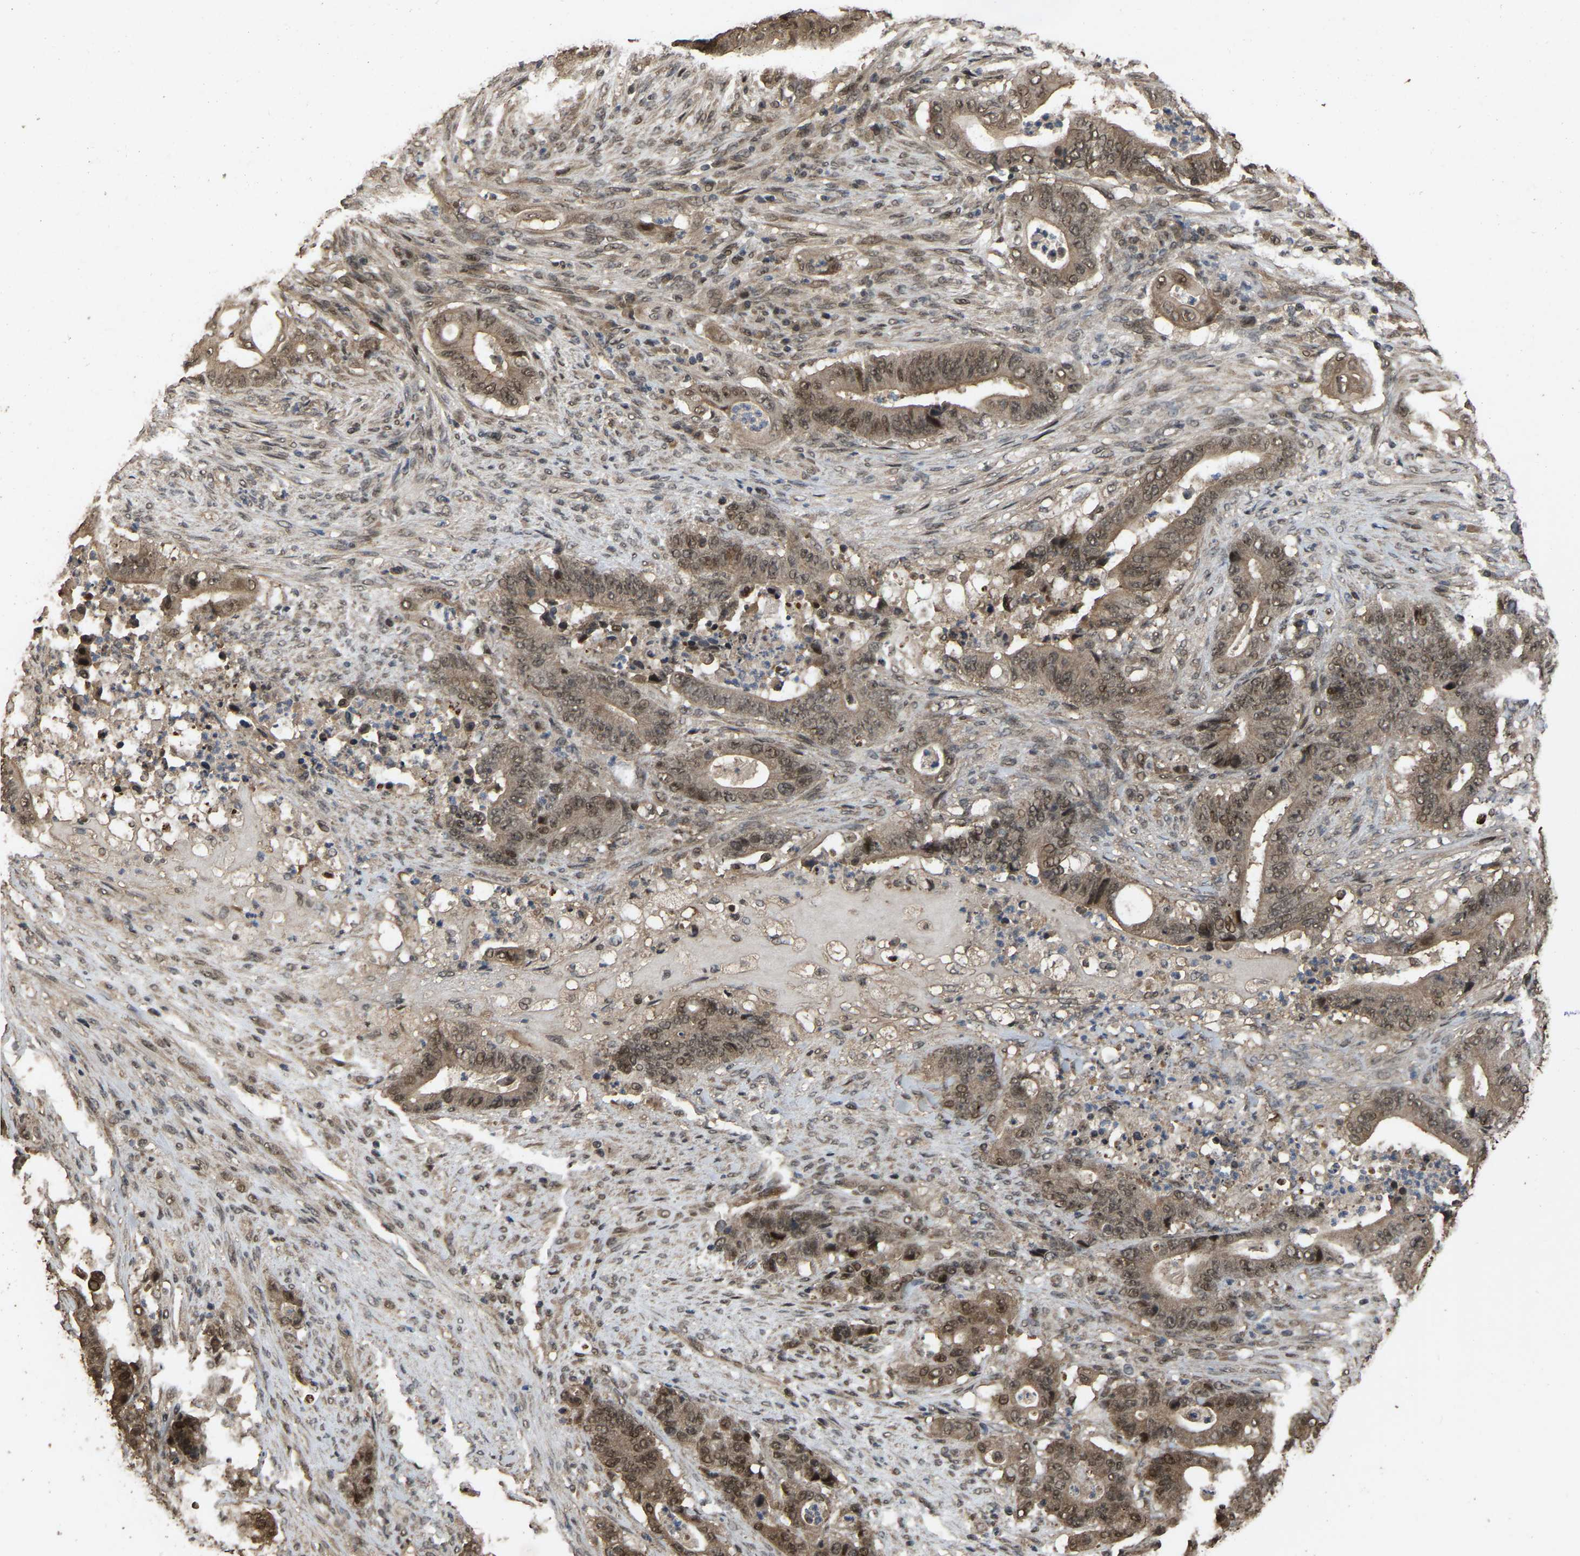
{"staining": {"intensity": "moderate", "quantity": ">75%", "location": "cytoplasmic/membranous,nuclear"}, "tissue": "stomach cancer", "cell_type": "Tumor cells", "image_type": "cancer", "snomed": [{"axis": "morphology", "description": "Adenocarcinoma, NOS"}, {"axis": "topography", "description": "Stomach"}], "caption": "The photomicrograph shows staining of stomach cancer (adenocarcinoma), revealing moderate cytoplasmic/membranous and nuclear protein expression (brown color) within tumor cells. (DAB (3,3'-diaminobenzidine) = brown stain, brightfield microscopy at high magnification).", "gene": "ARHGAP23", "patient": {"sex": "female", "age": 73}}